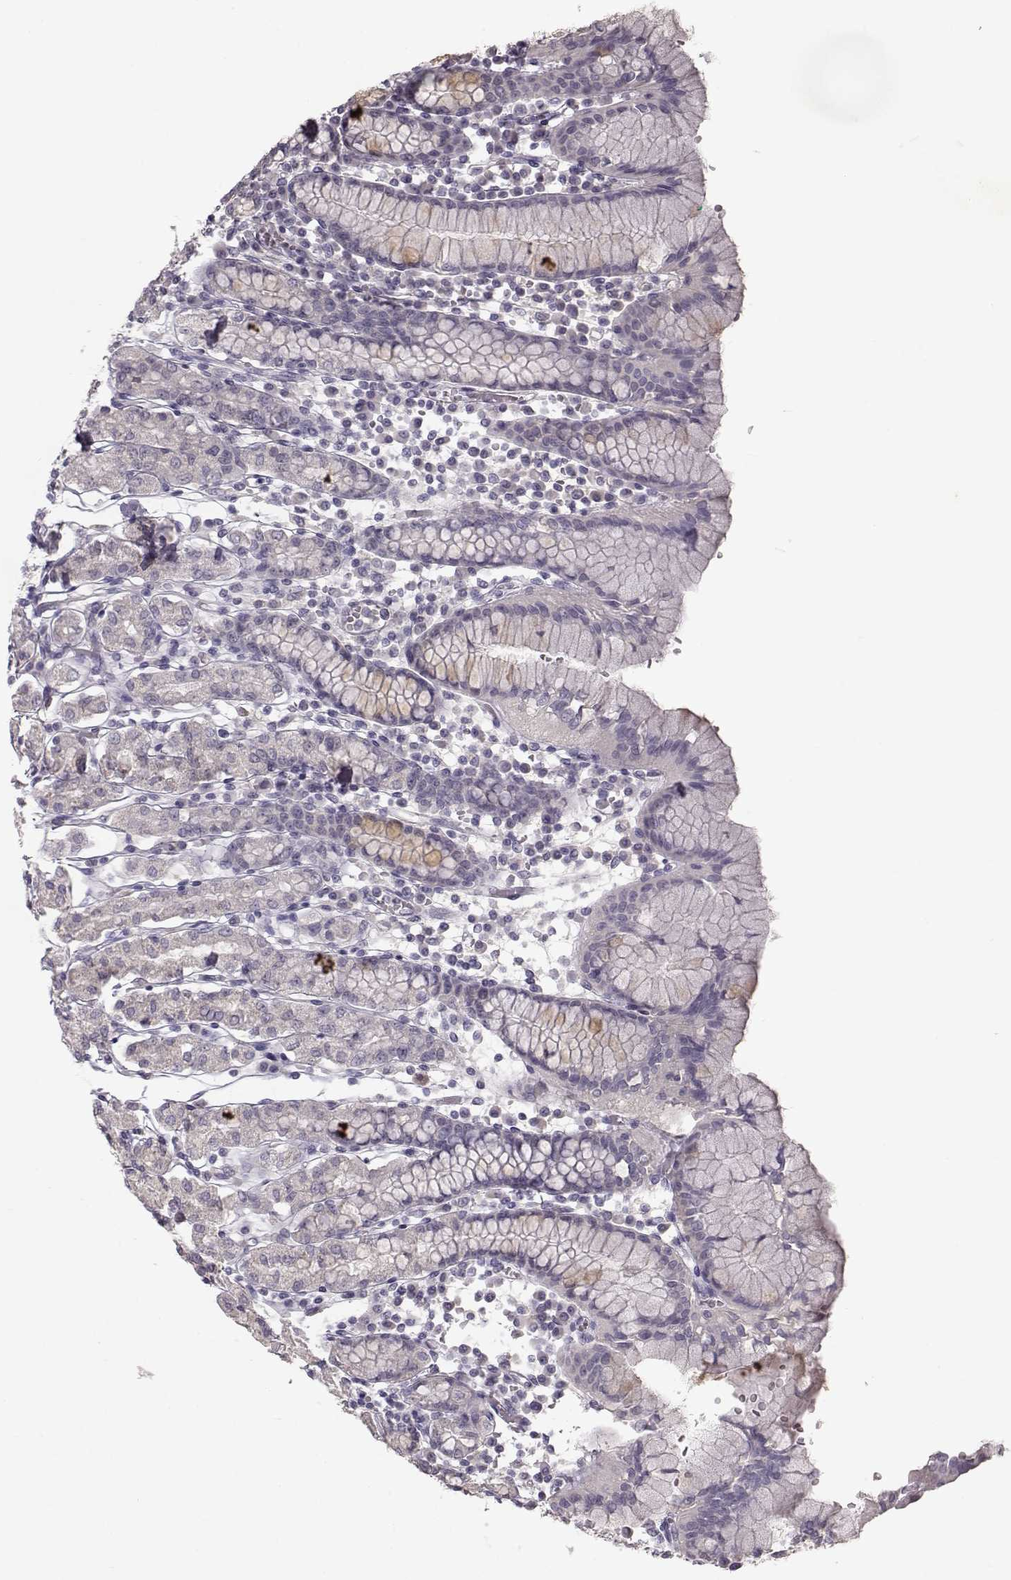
{"staining": {"intensity": "negative", "quantity": "none", "location": "none"}, "tissue": "stomach", "cell_type": "Glandular cells", "image_type": "normal", "snomed": [{"axis": "morphology", "description": "Normal tissue, NOS"}, {"axis": "topography", "description": "Stomach, upper"}, {"axis": "topography", "description": "Stomach"}], "caption": "A histopathology image of stomach stained for a protein displays no brown staining in glandular cells. (Stains: DAB immunohistochemistry with hematoxylin counter stain, Microscopy: brightfield microscopy at high magnification).", "gene": "SPAG17", "patient": {"sex": "male", "age": 62}}